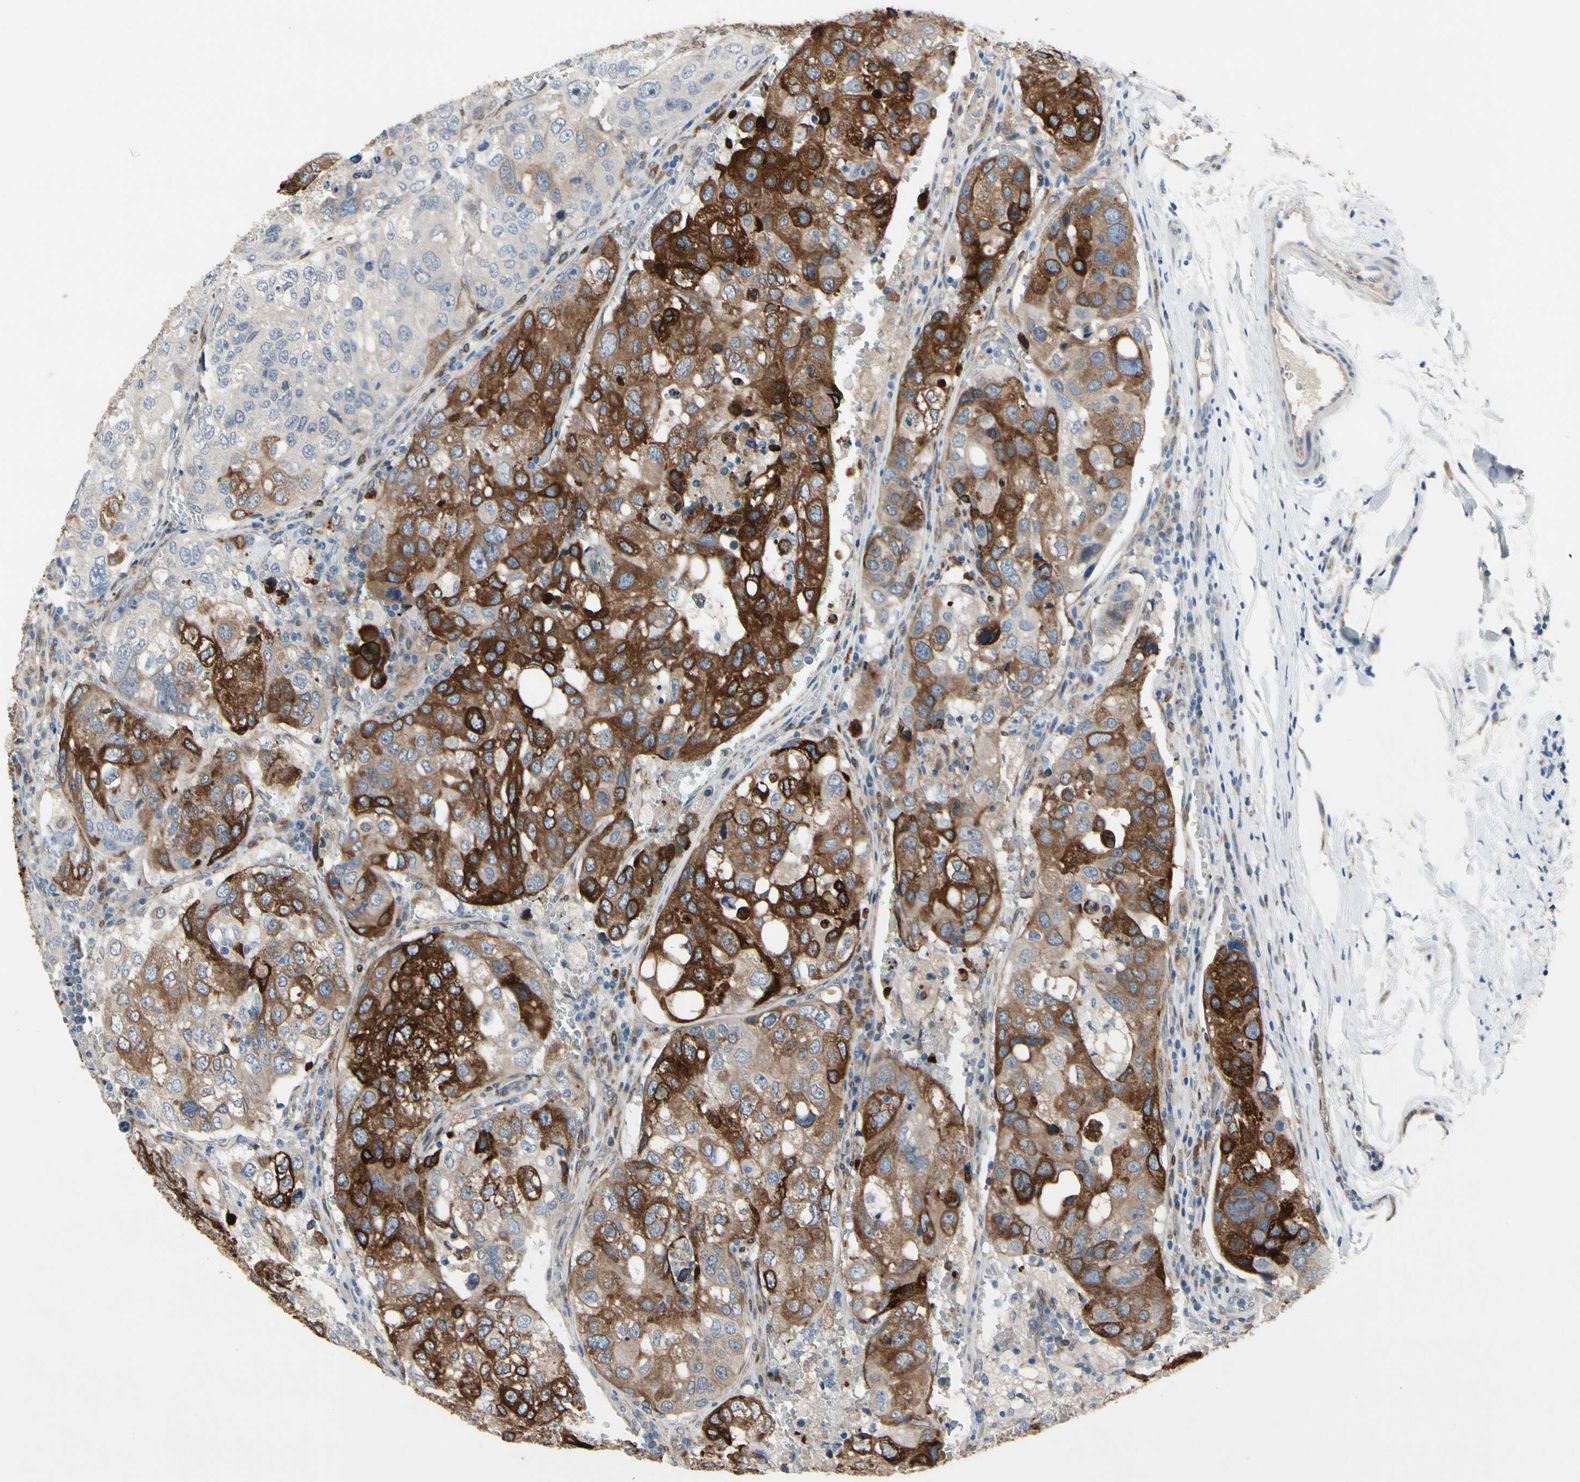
{"staining": {"intensity": "strong", "quantity": ">75%", "location": "cytoplasmic/membranous"}, "tissue": "urothelial cancer", "cell_type": "Tumor cells", "image_type": "cancer", "snomed": [{"axis": "morphology", "description": "Urothelial carcinoma, High grade"}, {"axis": "topography", "description": "Lymph node"}, {"axis": "topography", "description": "Urinary bladder"}], "caption": "Human urothelial cancer stained with a brown dye shows strong cytoplasmic/membranous positive staining in about >75% of tumor cells.", "gene": "PRXL2A", "patient": {"sex": "male", "age": 51}}